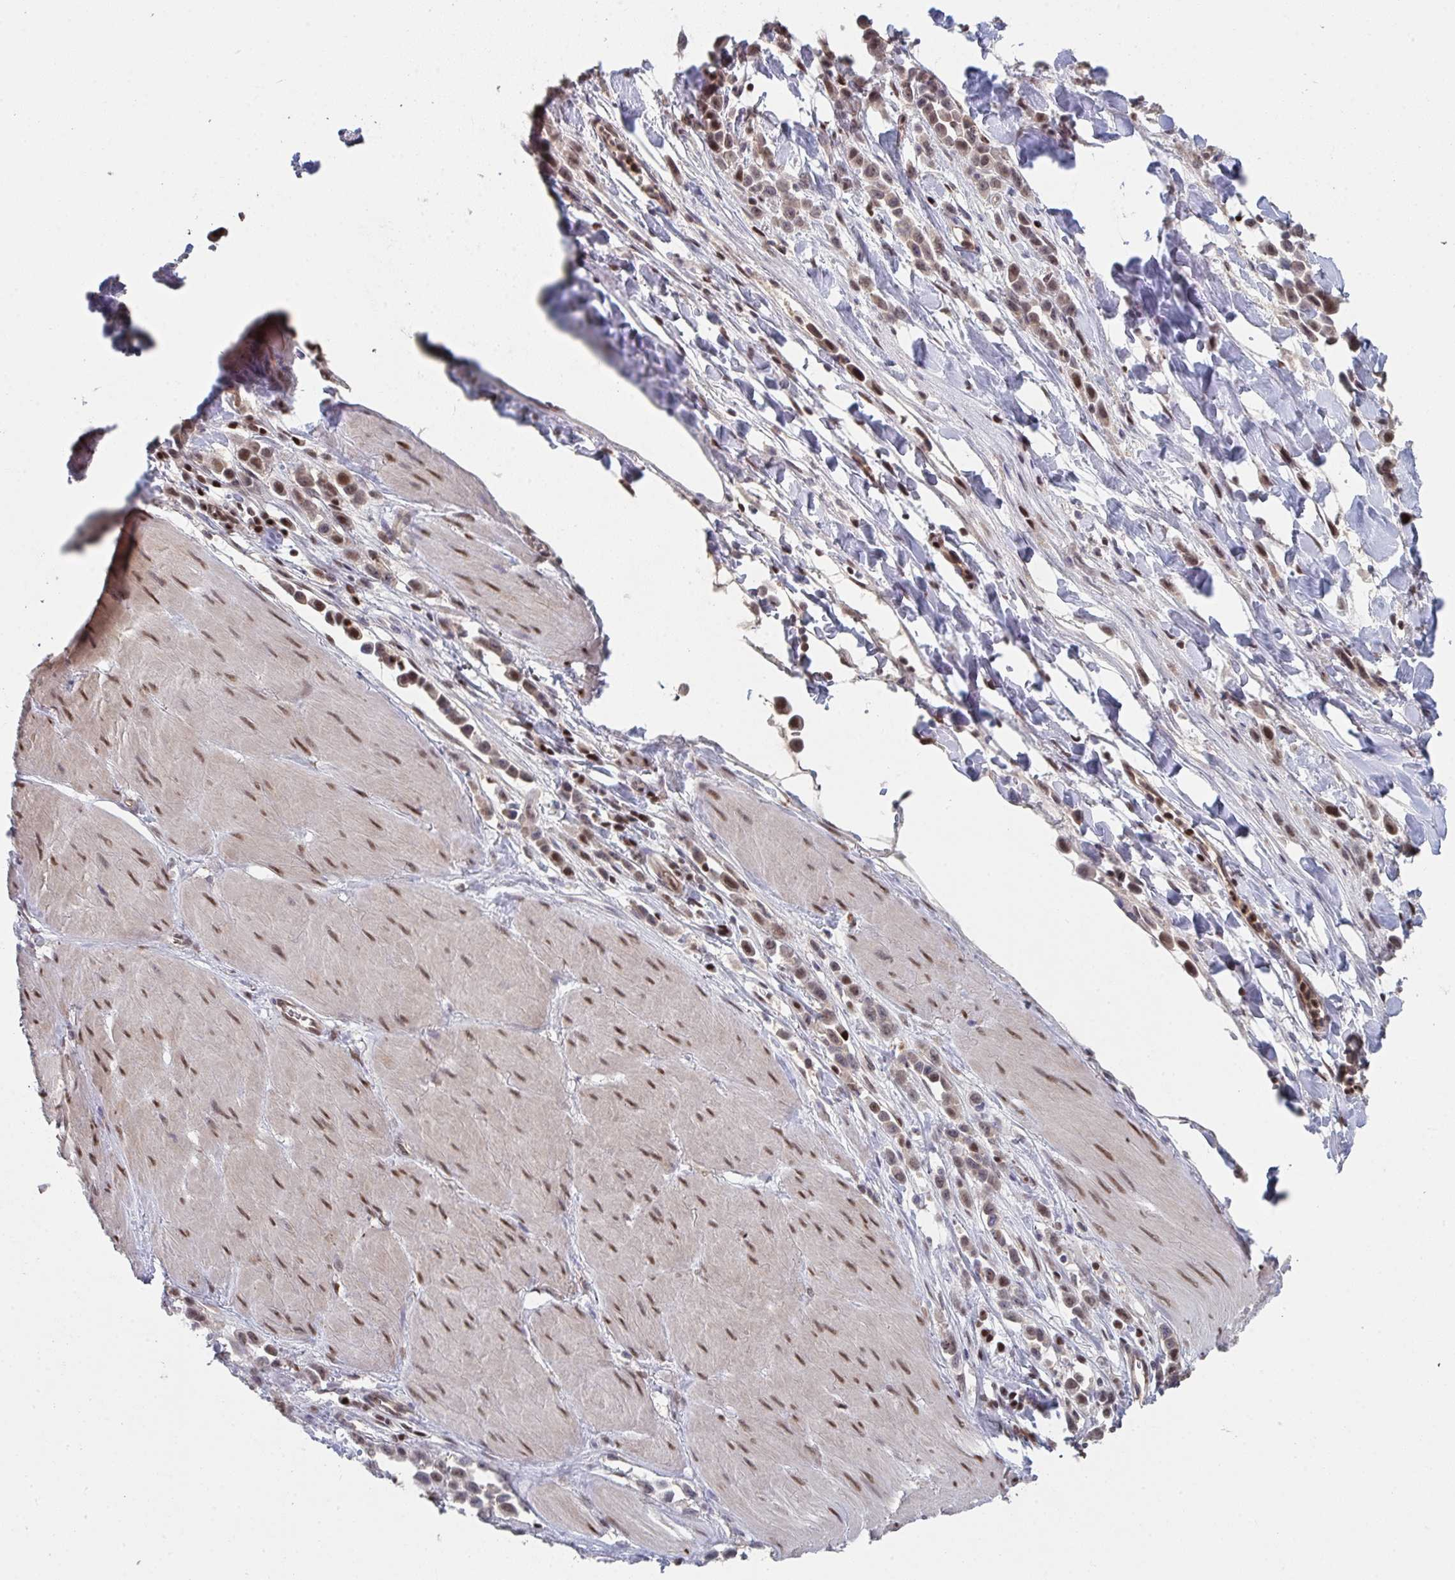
{"staining": {"intensity": "moderate", "quantity": ">75%", "location": "nuclear"}, "tissue": "stomach cancer", "cell_type": "Tumor cells", "image_type": "cancer", "snomed": [{"axis": "morphology", "description": "Adenocarcinoma, NOS"}, {"axis": "topography", "description": "Stomach"}], "caption": "This is an image of immunohistochemistry staining of stomach cancer, which shows moderate staining in the nuclear of tumor cells.", "gene": "ACD", "patient": {"sex": "male", "age": 47}}